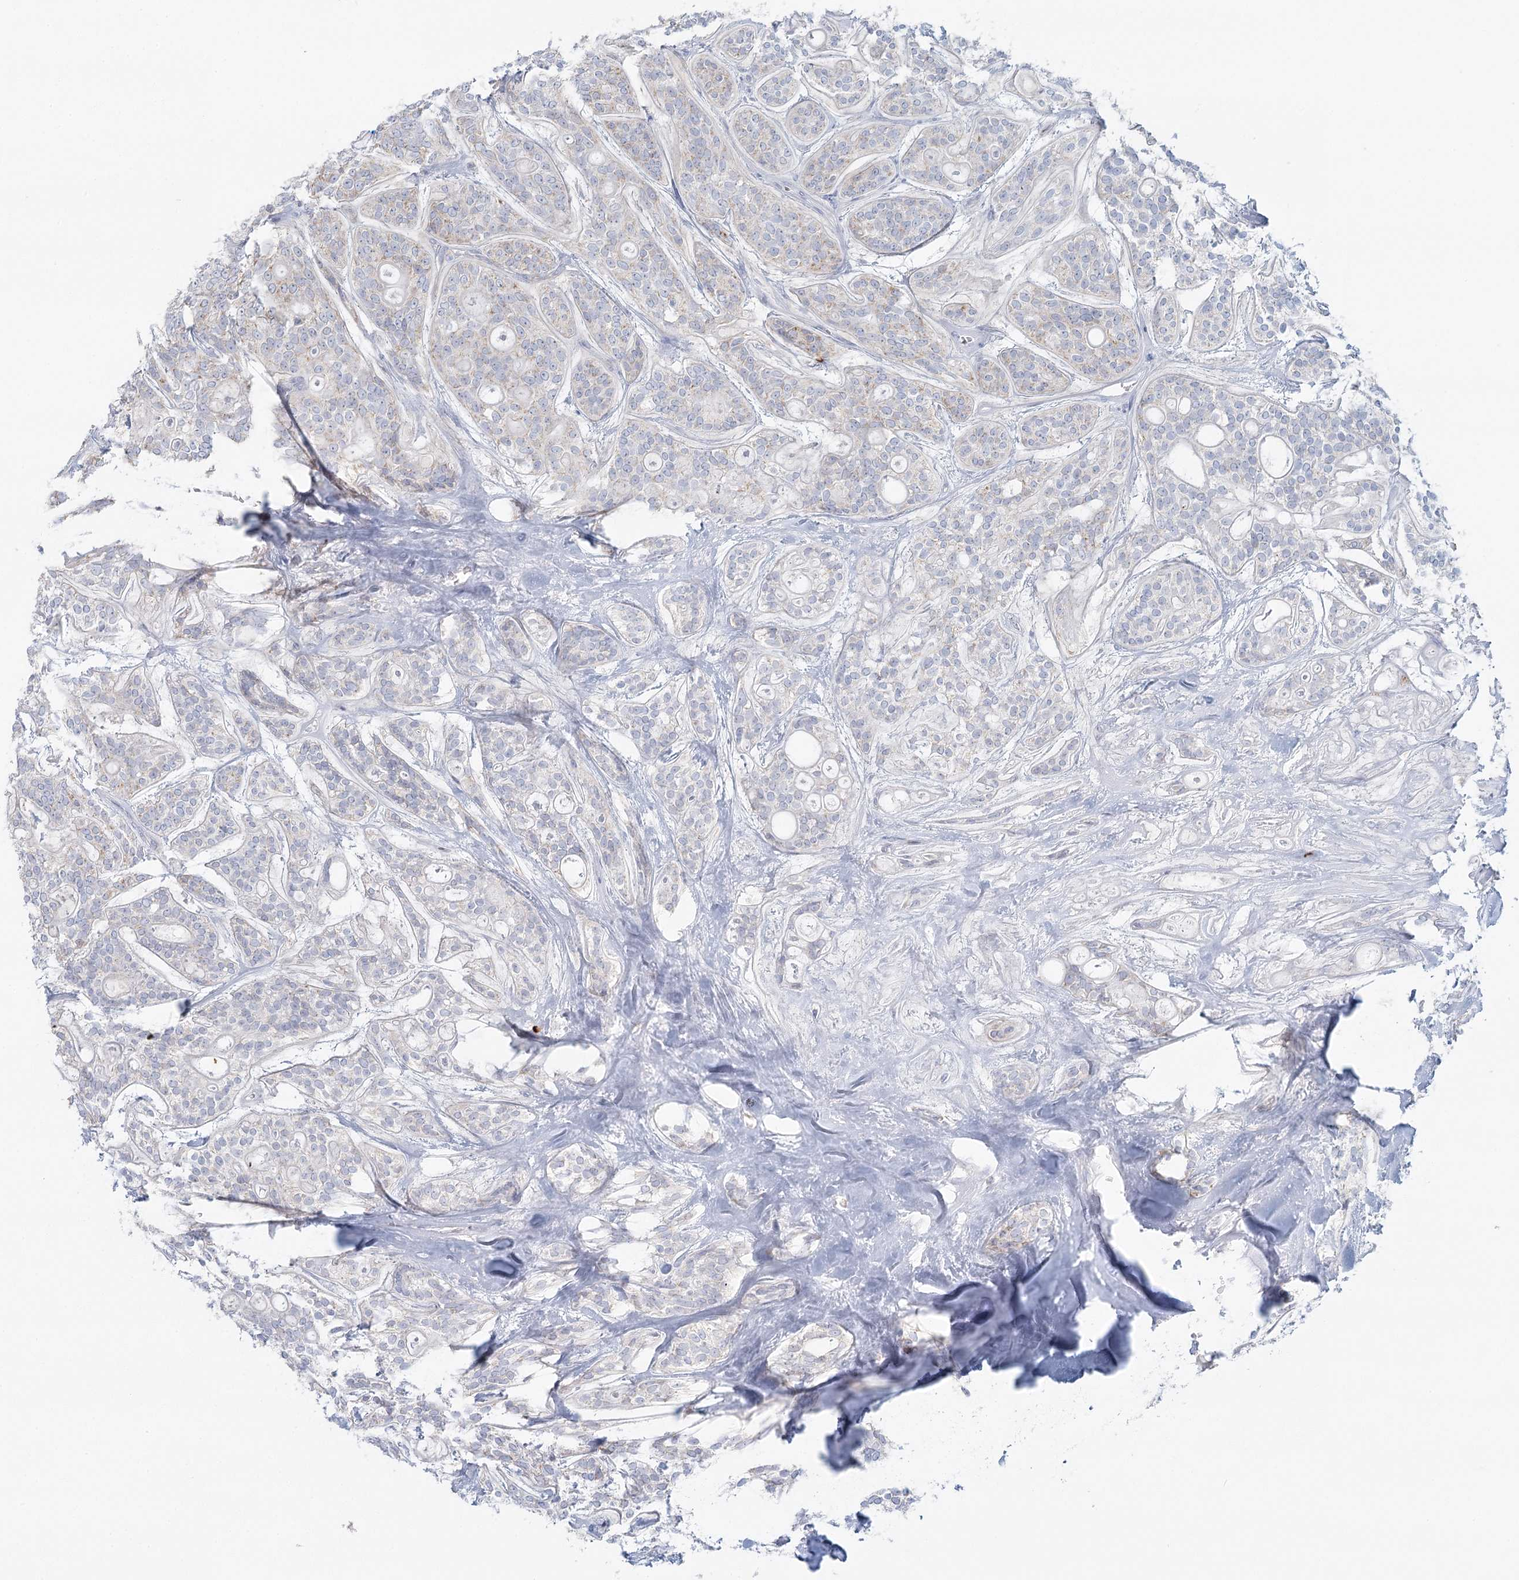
{"staining": {"intensity": "negative", "quantity": "none", "location": "none"}, "tissue": "head and neck cancer", "cell_type": "Tumor cells", "image_type": "cancer", "snomed": [{"axis": "morphology", "description": "Adenocarcinoma, NOS"}, {"axis": "topography", "description": "Head-Neck"}], "caption": "Immunohistochemistry of adenocarcinoma (head and neck) demonstrates no expression in tumor cells.", "gene": "BPHL", "patient": {"sex": "male", "age": 66}}